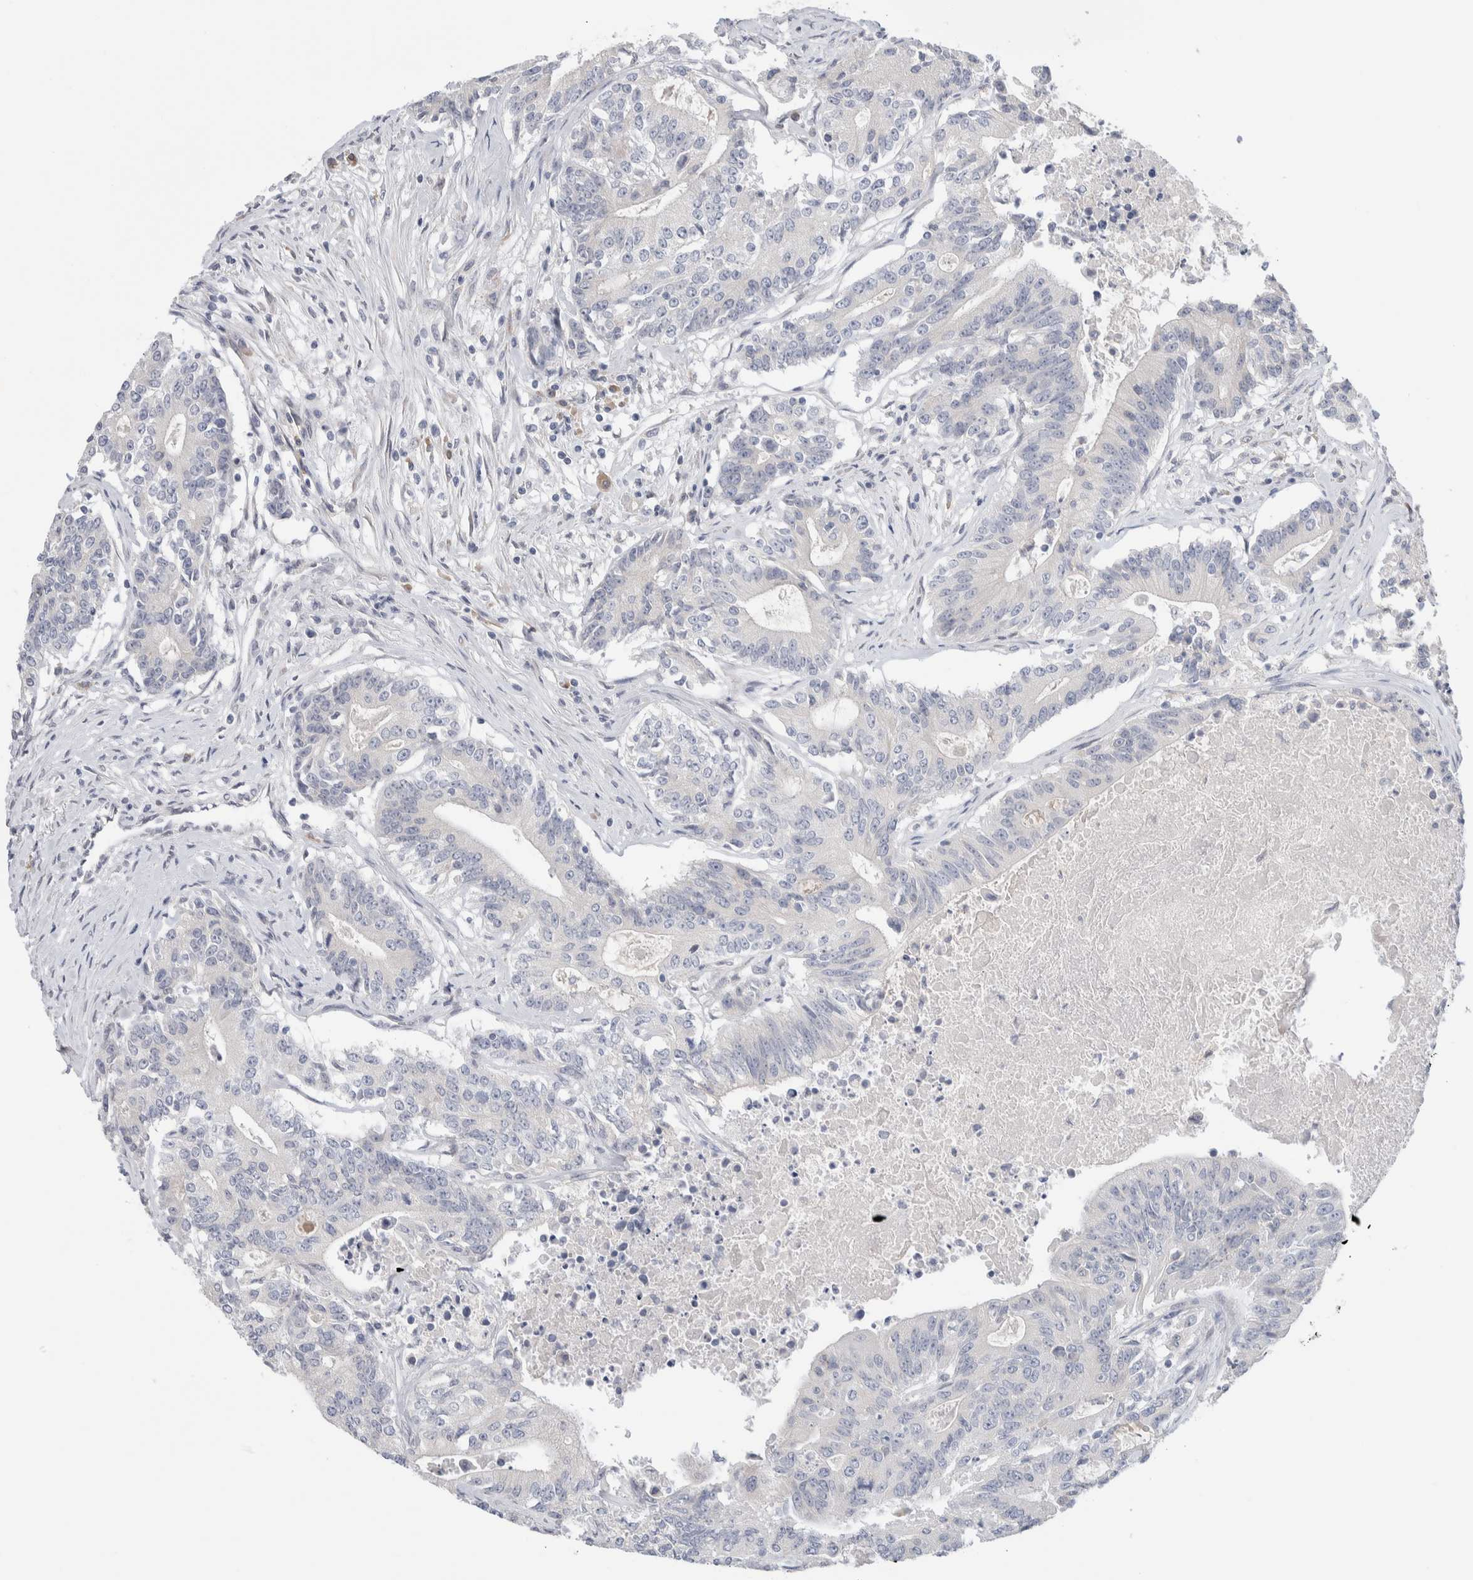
{"staining": {"intensity": "negative", "quantity": "none", "location": "none"}, "tissue": "colorectal cancer", "cell_type": "Tumor cells", "image_type": "cancer", "snomed": [{"axis": "morphology", "description": "Adenocarcinoma, NOS"}, {"axis": "topography", "description": "Colon"}], "caption": "Immunohistochemistry histopathology image of neoplastic tissue: human adenocarcinoma (colorectal) stained with DAB reveals no significant protein staining in tumor cells.", "gene": "RUSF1", "patient": {"sex": "female", "age": 77}}